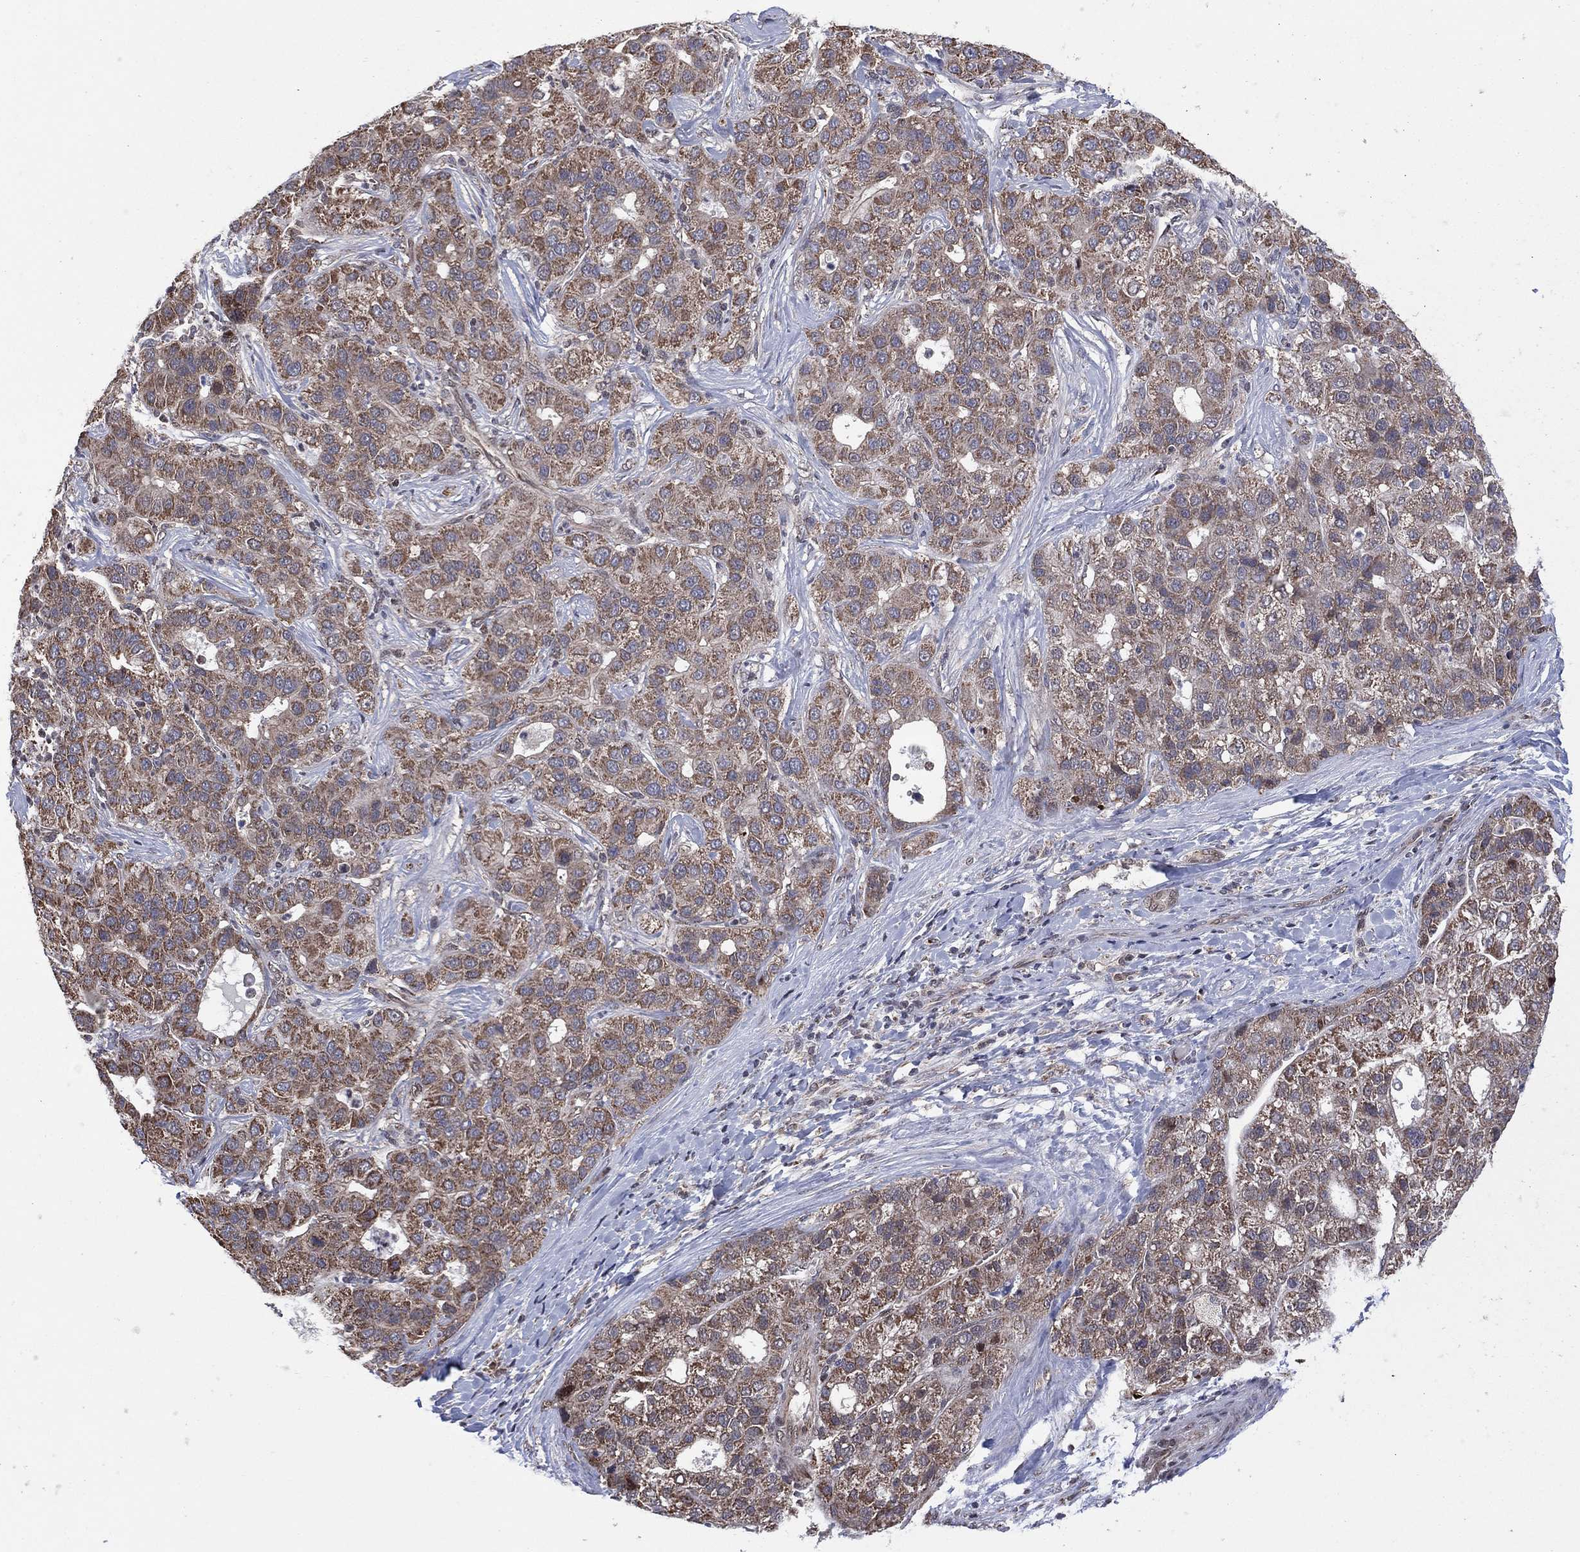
{"staining": {"intensity": "moderate", "quantity": "25%-75%", "location": "cytoplasmic/membranous"}, "tissue": "liver cancer", "cell_type": "Tumor cells", "image_type": "cancer", "snomed": [{"axis": "morphology", "description": "Carcinoma, Hepatocellular, NOS"}, {"axis": "topography", "description": "Liver"}], "caption": "Protein staining demonstrates moderate cytoplasmic/membranous positivity in about 25%-75% of tumor cells in hepatocellular carcinoma (liver).", "gene": "PIDD1", "patient": {"sex": "male", "age": 65}}